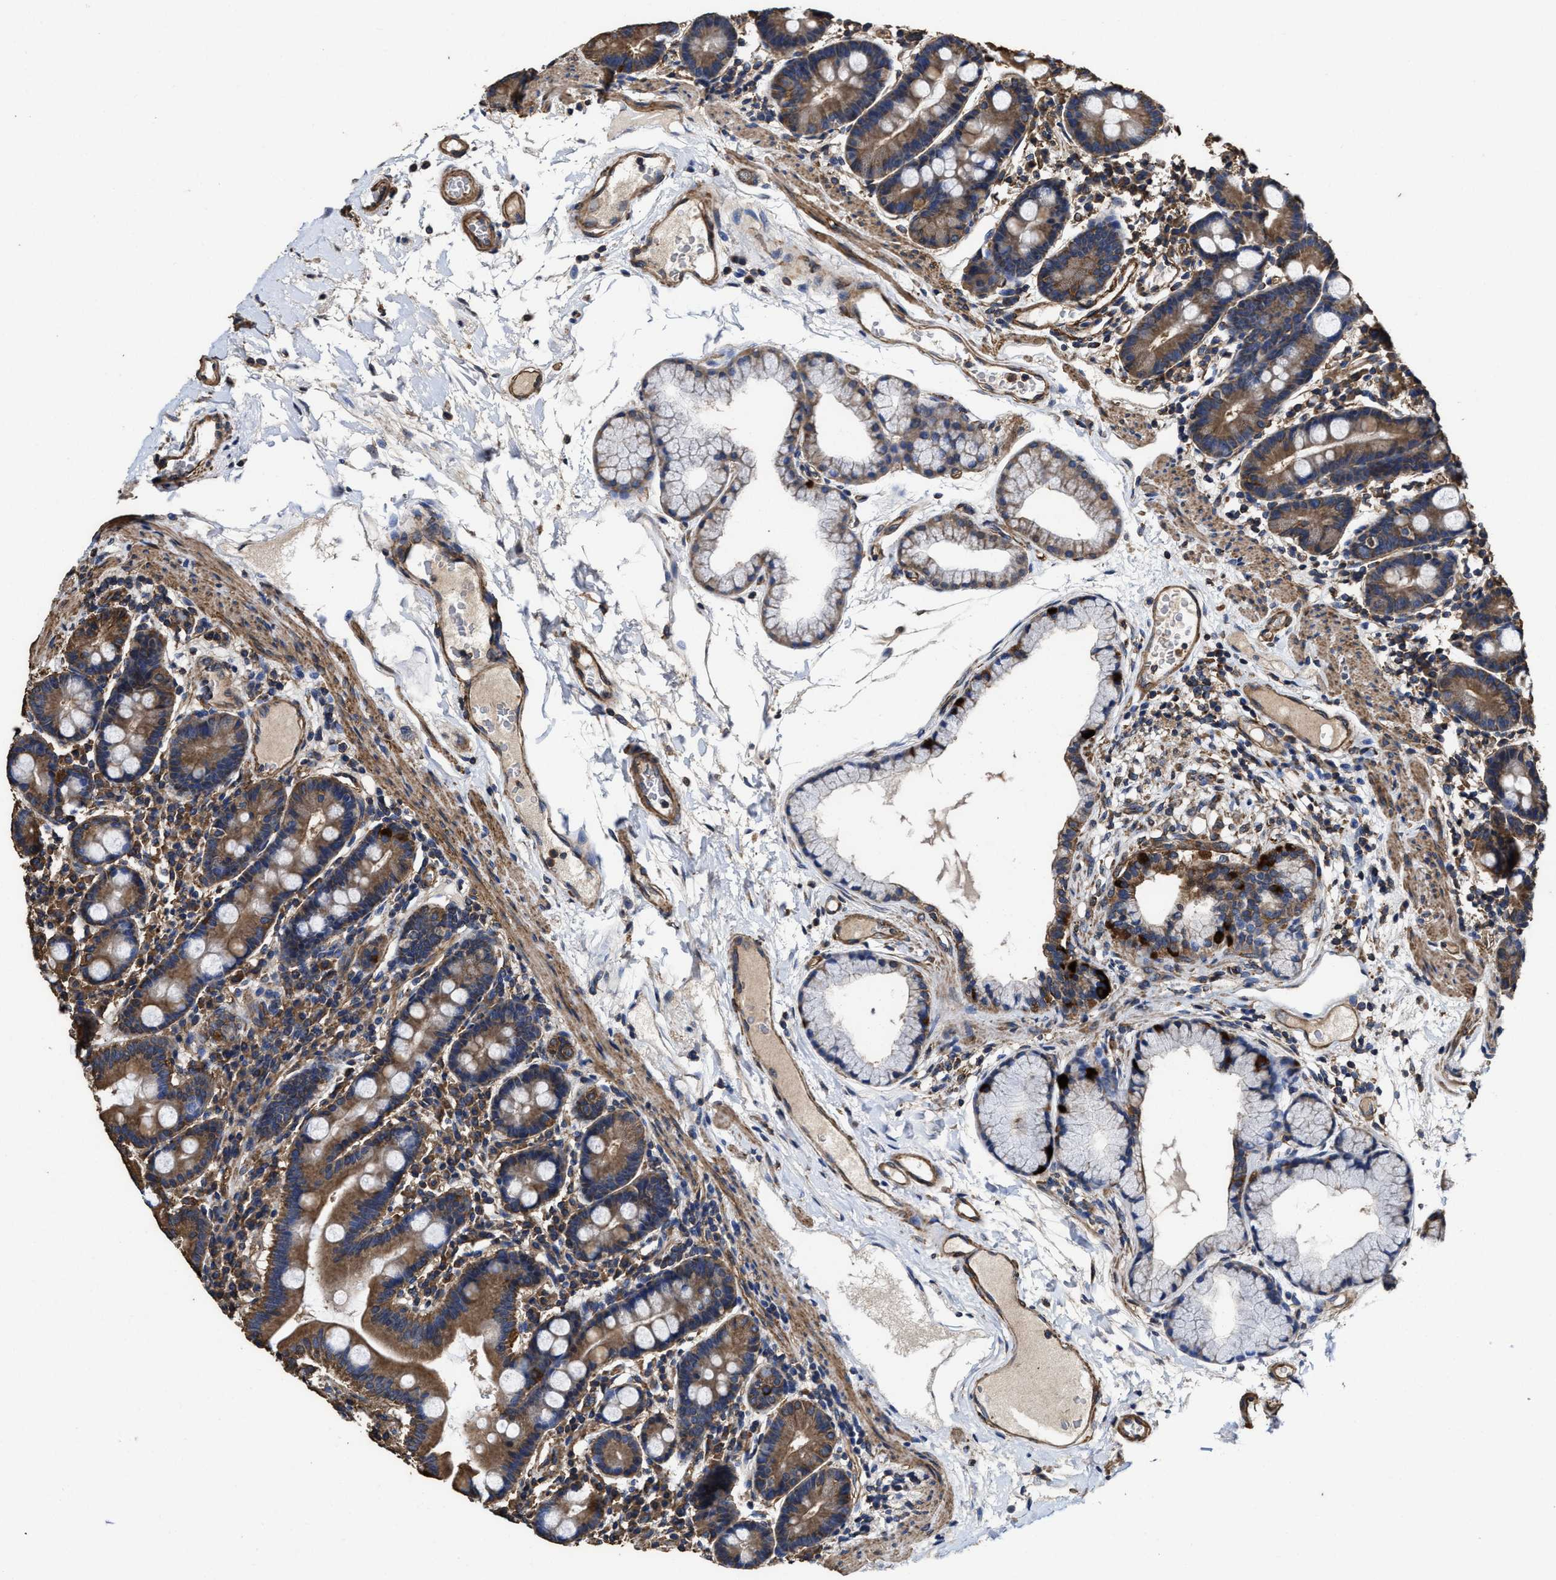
{"staining": {"intensity": "moderate", "quantity": ">75%", "location": "cytoplasmic/membranous"}, "tissue": "duodenum", "cell_type": "Glandular cells", "image_type": "normal", "snomed": [{"axis": "morphology", "description": "Normal tissue, NOS"}, {"axis": "topography", "description": "Duodenum"}], "caption": "Moderate cytoplasmic/membranous expression for a protein is present in approximately >75% of glandular cells of unremarkable duodenum using IHC.", "gene": "SFXN4", "patient": {"sex": "male", "age": 50}}